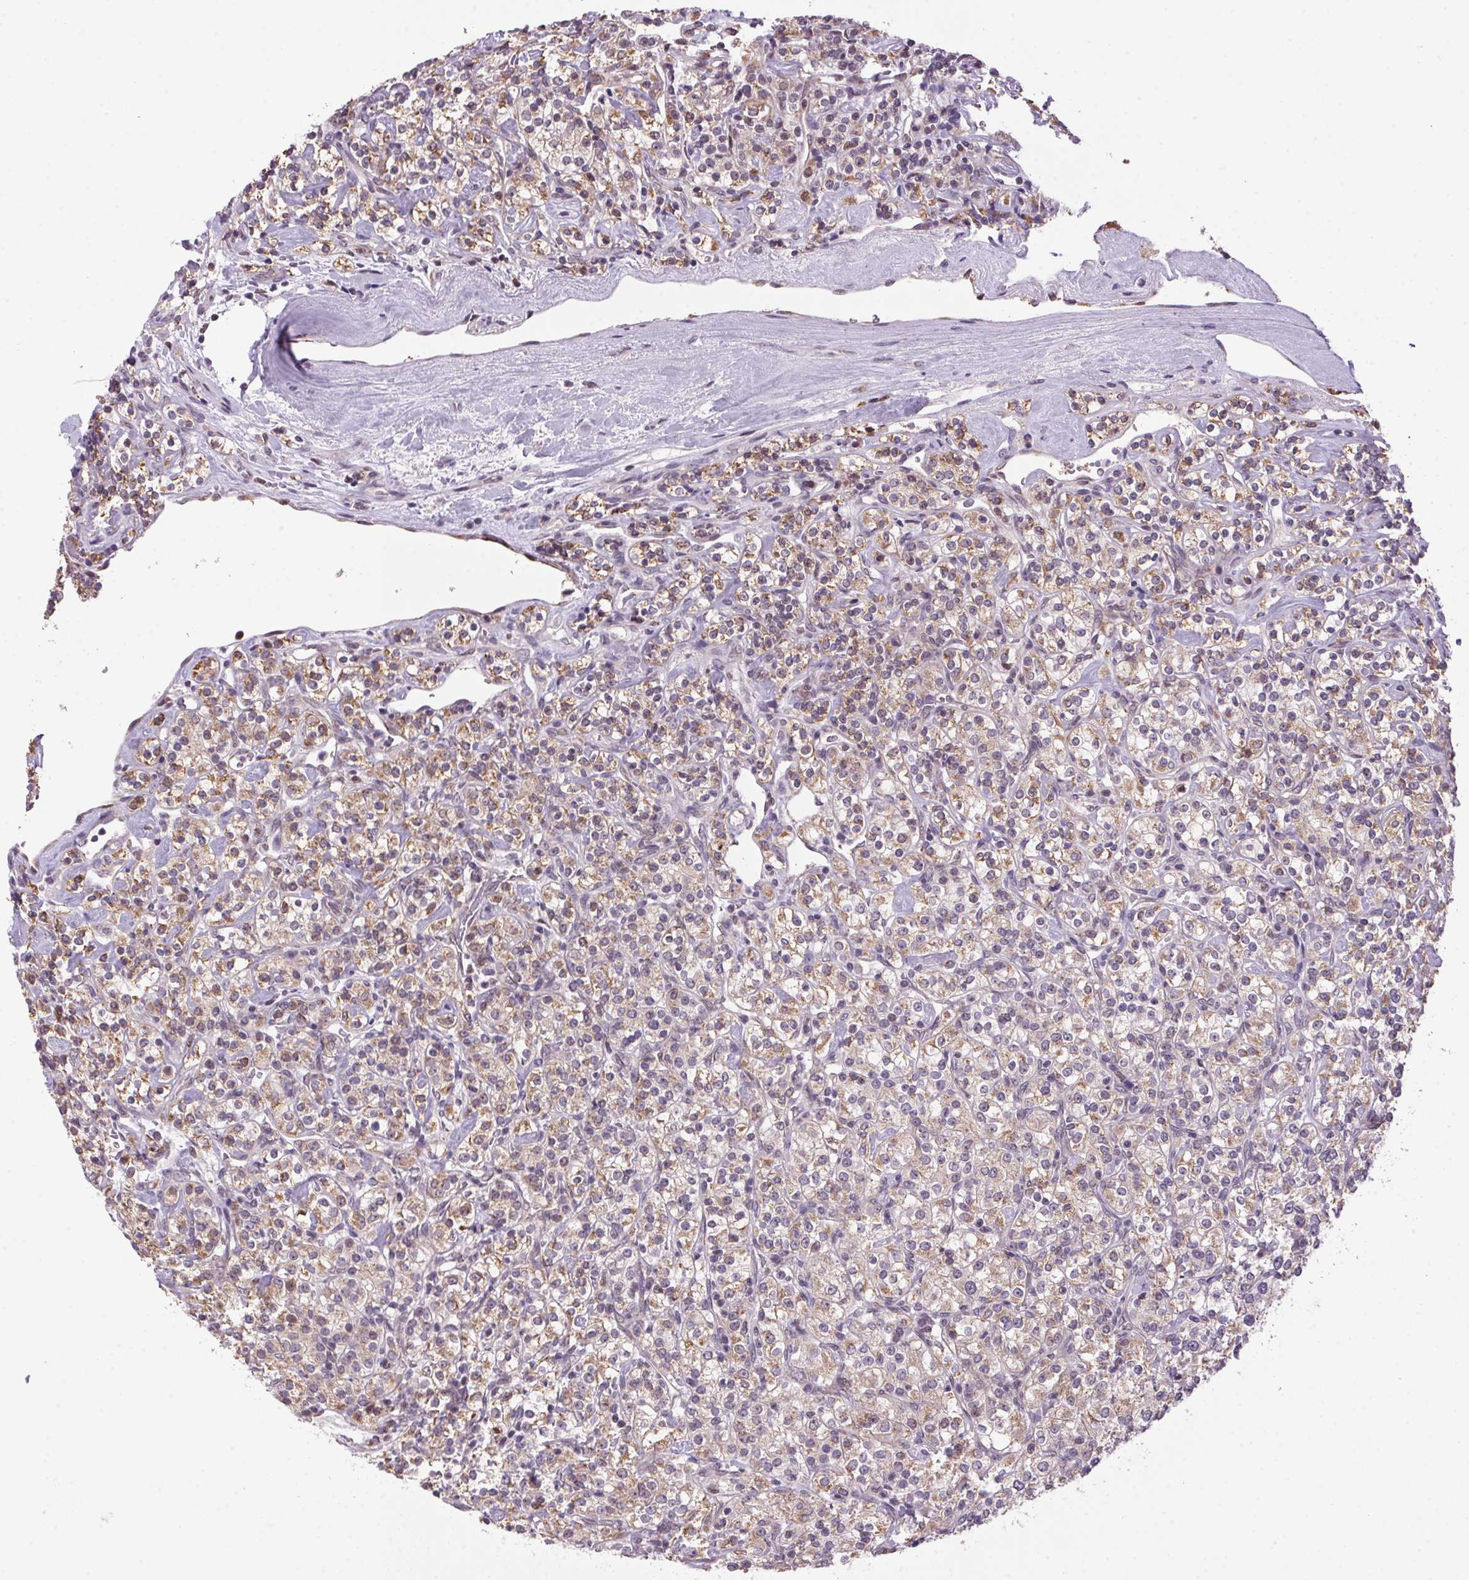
{"staining": {"intensity": "weak", "quantity": ">75%", "location": "cytoplasmic/membranous"}, "tissue": "renal cancer", "cell_type": "Tumor cells", "image_type": "cancer", "snomed": [{"axis": "morphology", "description": "Adenocarcinoma, NOS"}, {"axis": "topography", "description": "Kidney"}], "caption": "High-magnification brightfield microscopy of renal cancer (adenocarcinoma) stained with DAB (3,3'-diaminobenzidine) (brown) and counterstained with hematoxylin (blue). tumor cells exhibit weak cytoplasmic/membranous expression is identified in approximately>75% of cells.", "gene": "AKR1E2", "patient": {"sex": "male", "age": 77}}